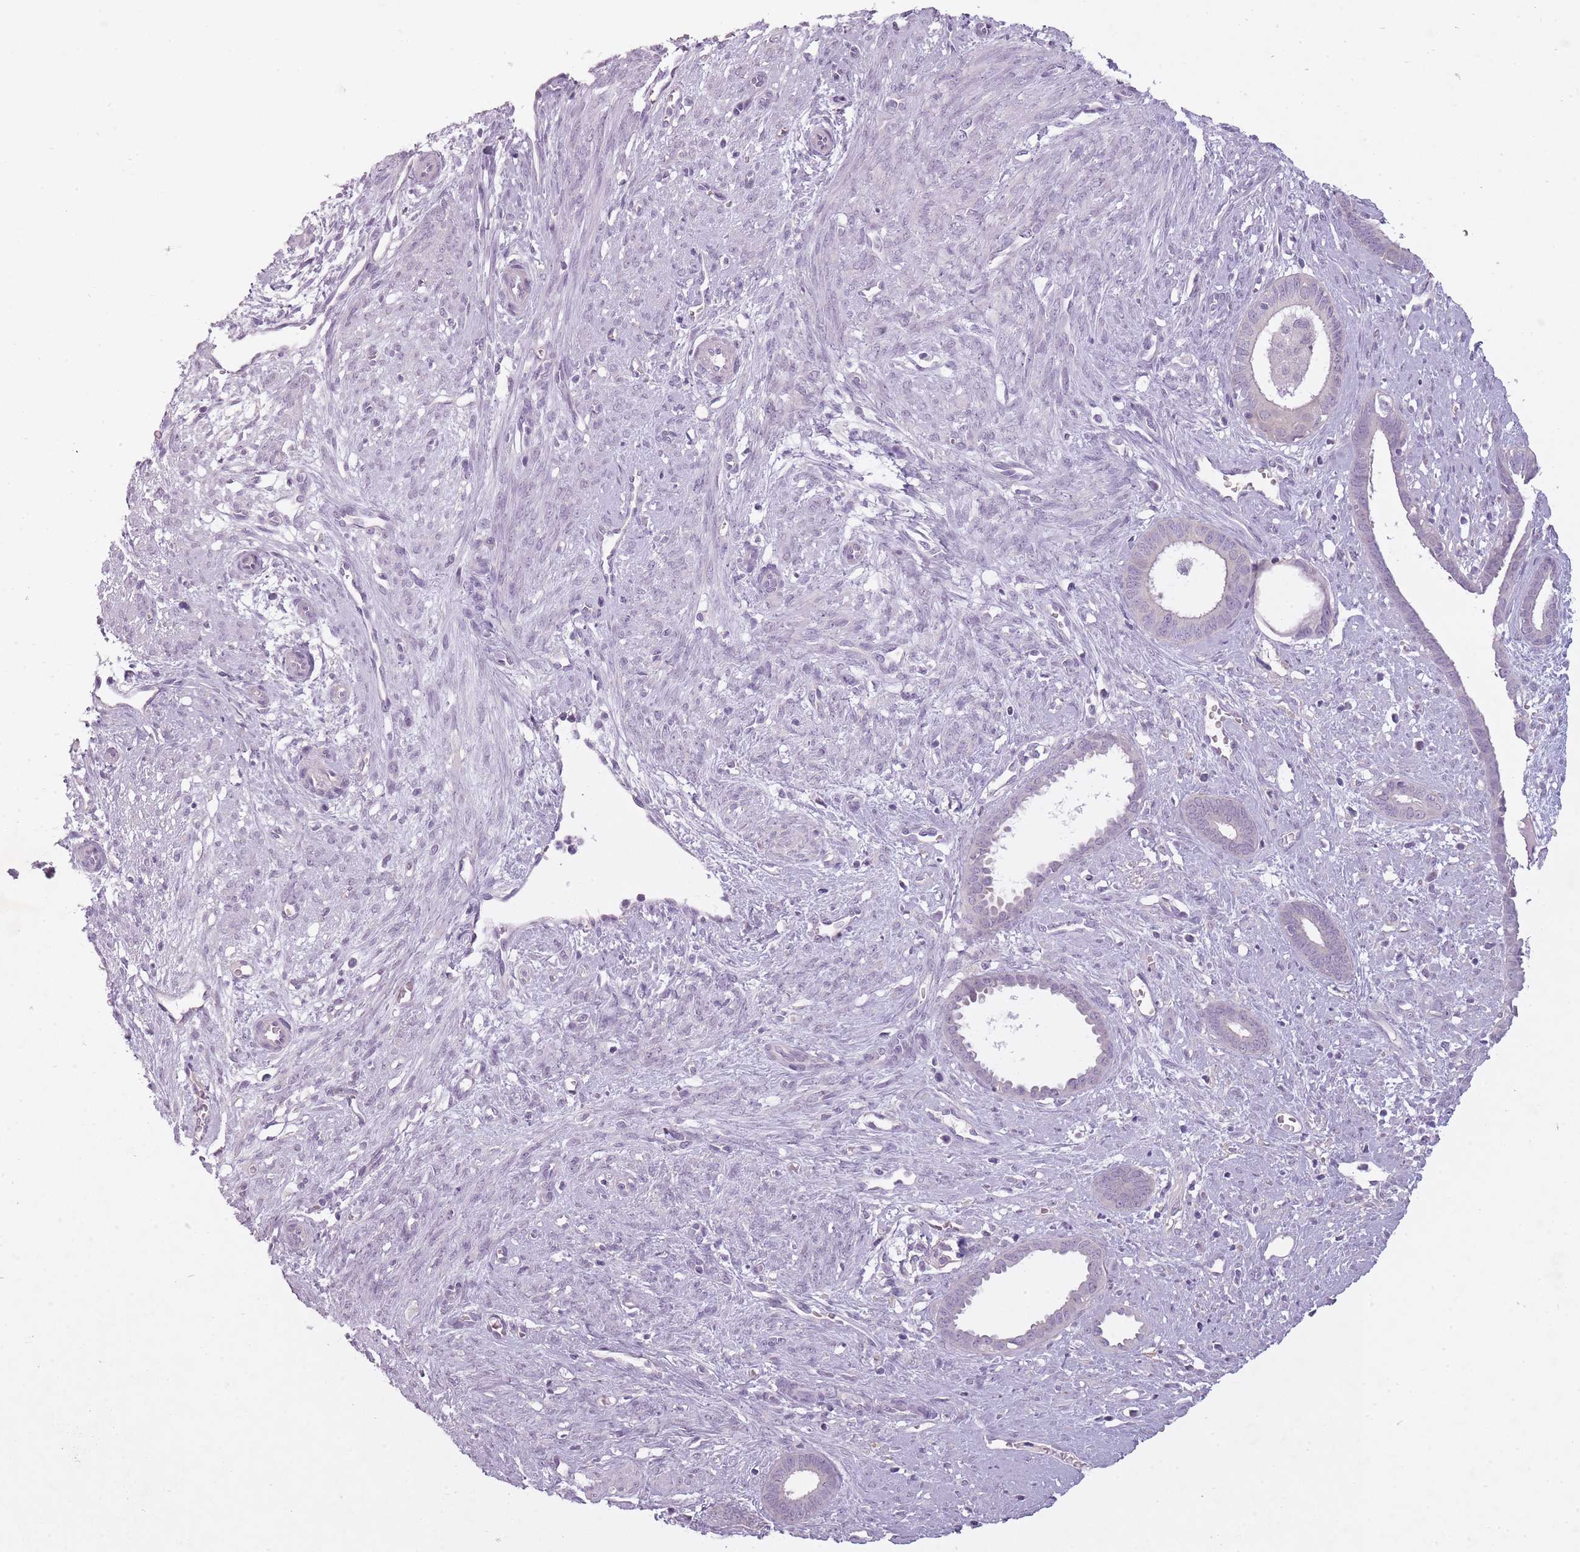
{"staining": {"intensity": "negative", "quantity": "none", "location": "none"}, "tissue": "endometrium", "cell_type": "Cells in endometrial stroma", "image_type": "normal", "snomed": [{"axis": "morphology", "description": "Normal tissue, NOS"}, {"axis": "topography", "description": "Endometrium"}], "caption": "This is a micrograph of IHC staining of unremarkable endometrium, which shows no expression in cells in endometrial stroma. (DAB (3,3'-diaminobenzidine) immunohistochemistry with hematoxylin counter stain).", "gene": "FAM43B", "patient": {"sex": "female", "age": 61}}